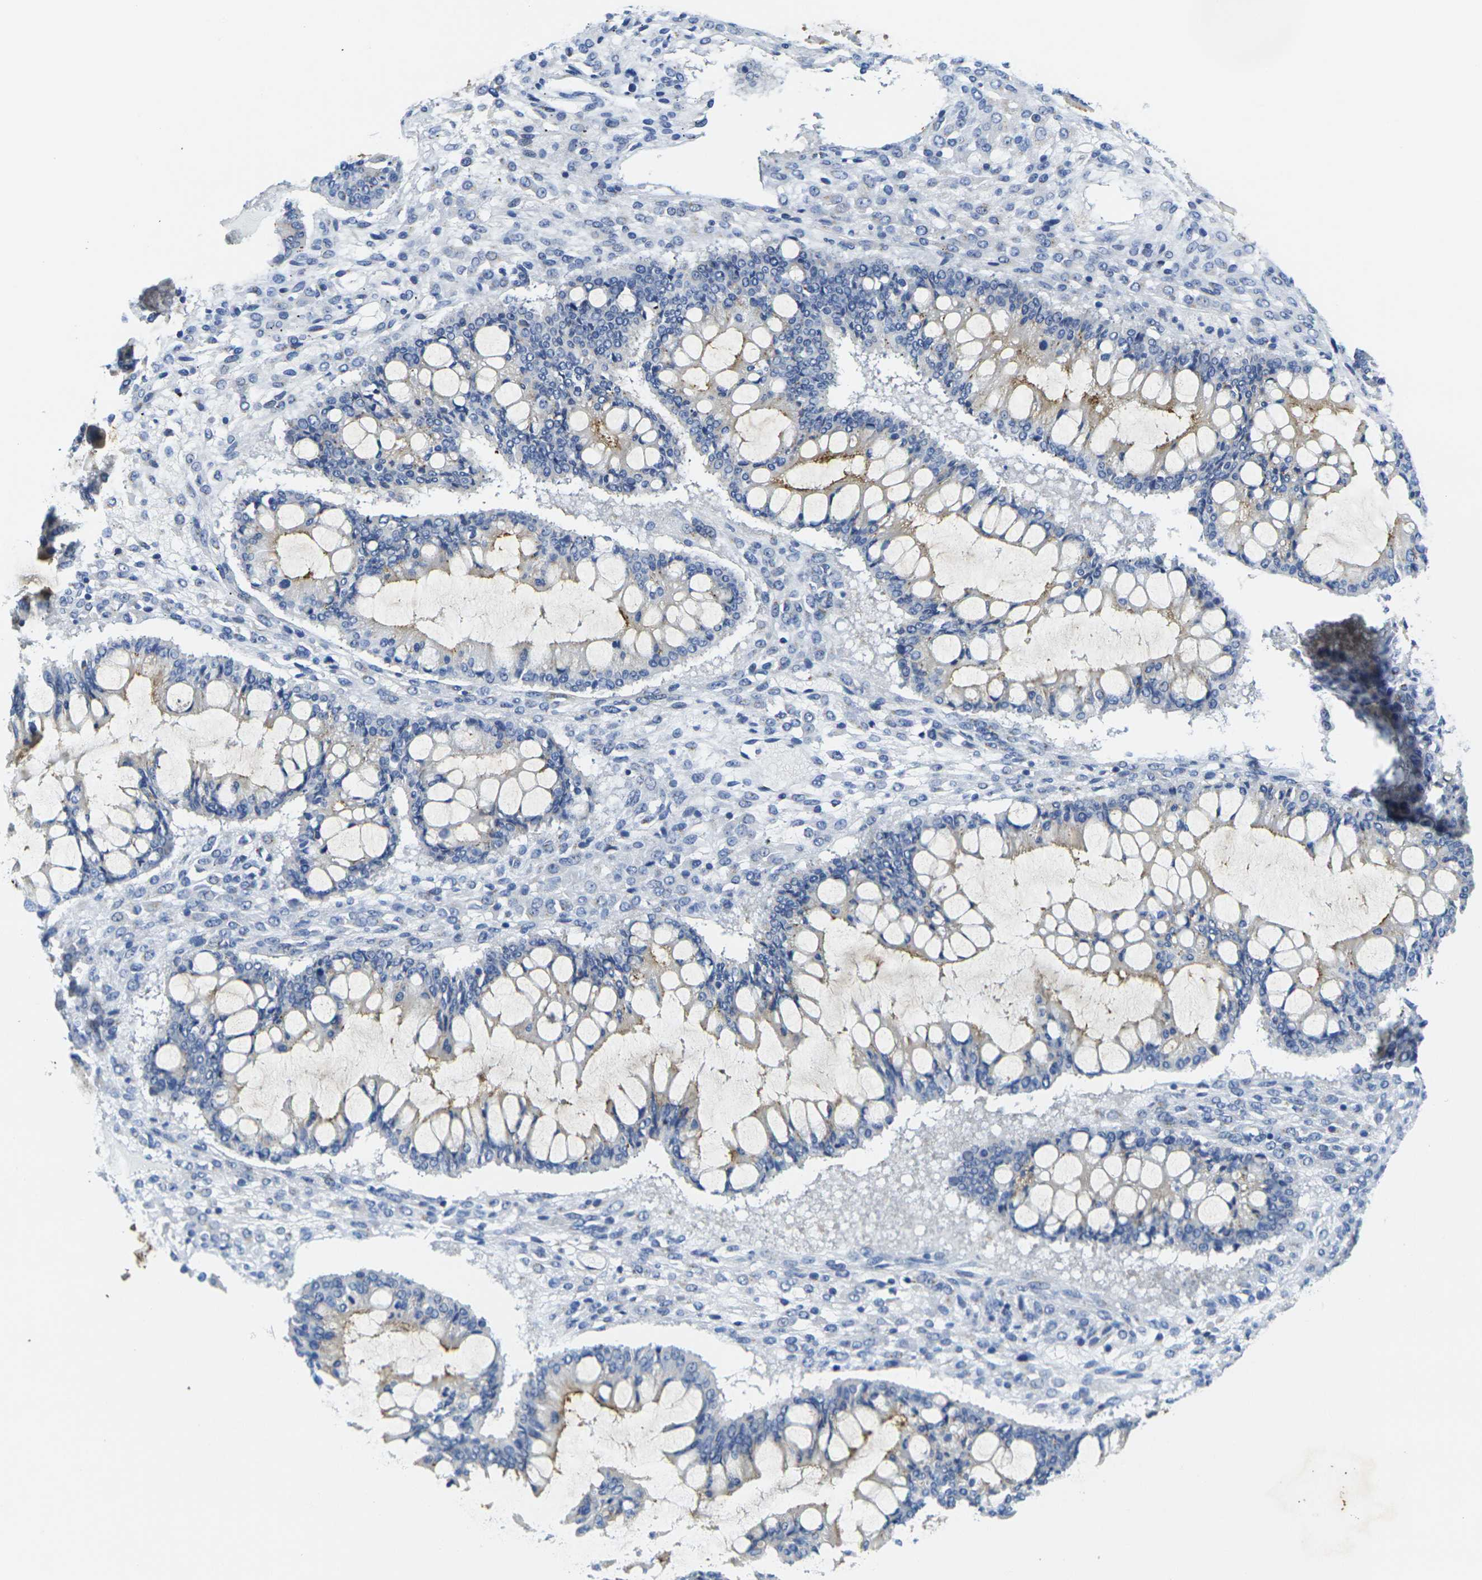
{"staining": {"intensity": "moderate", "quantity": "25%-75%", "location": "cytoplasmic/membranous"}, "tissue": "ovarian cancer", "cell_type": "Tumor cells", "image_type": "cancer", "snomed": [{"axis": "morphology", "description": "Cystadenocarcinoma, mucinous, NOS"}, {"axis": "topography", "description": "Ovary"}], "caption": "The photomicrograph exhibits immunohistochemical staining of ovarian cancer. There is moderate cytoplasmic/membranous expression is identified in about 25%-75% of tumor cells.", "gene": "CRK", "patient": {"sex": "female", "age": 73}}